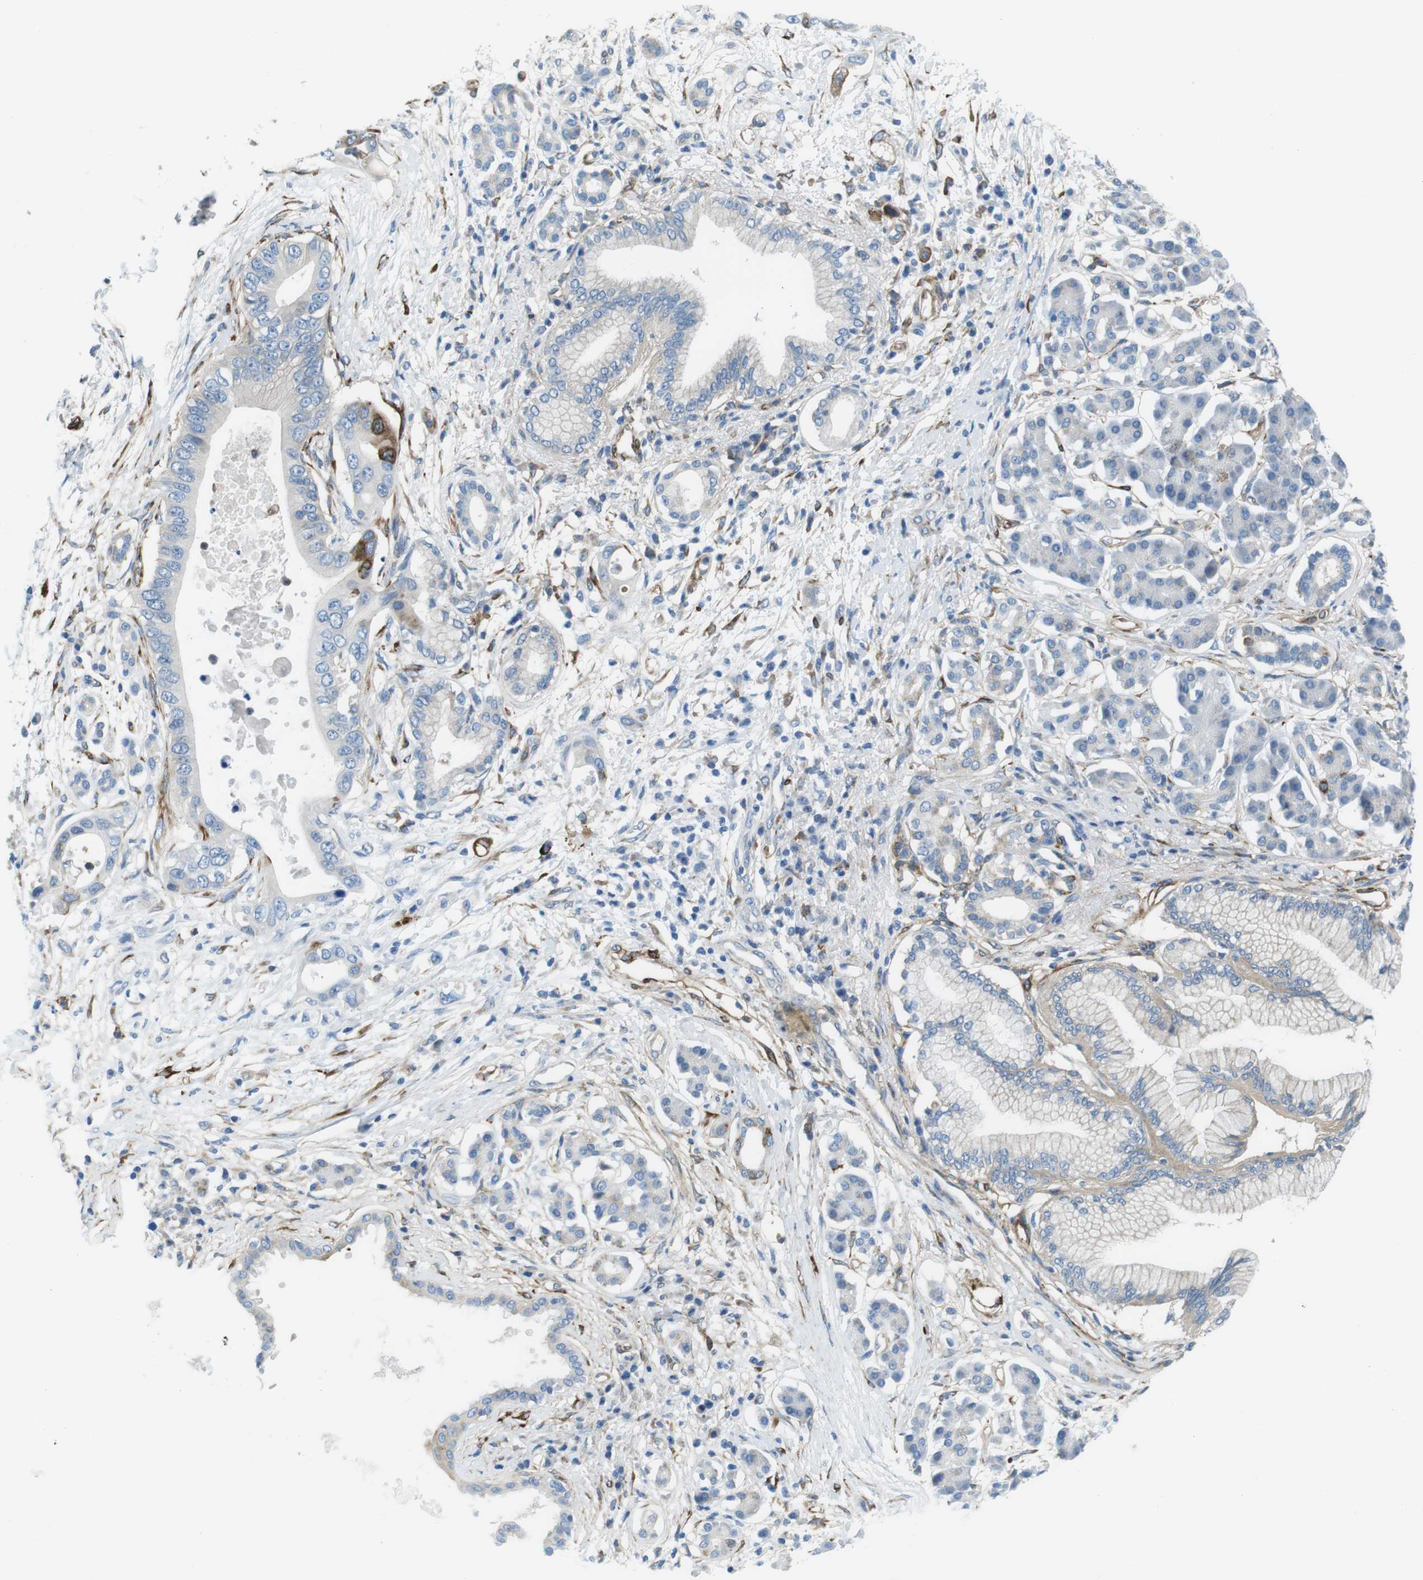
{"staining": {"intensity": "weak", "quantity": "25%-75%", "location": "cytoplasmic/membranous"}, "tissue": "pancreatic cancer", "cell_type": "Tumor cells", "image_type": "cancer", "snomed": [{"axis": "morphology", "description": "Adenocarcinoma, NOS"}, {"axis": "topography", "description": "Pancreas"}], "caption": "Immunohistochemistry (IHC) staining of adenocarcinoma (pancreatic), which shows low levels of weak cytoplasmic/membranous staining in about 25%-75% of tumor cells indicating weak cytoplasmic/membranous protein staining. The staining was performed using DAB (brown) for protein detection and nuclei were counterstained in hematoxylin (blue).", "gene": "EMP2", "patient": {"sex": "male", "age": 77}}